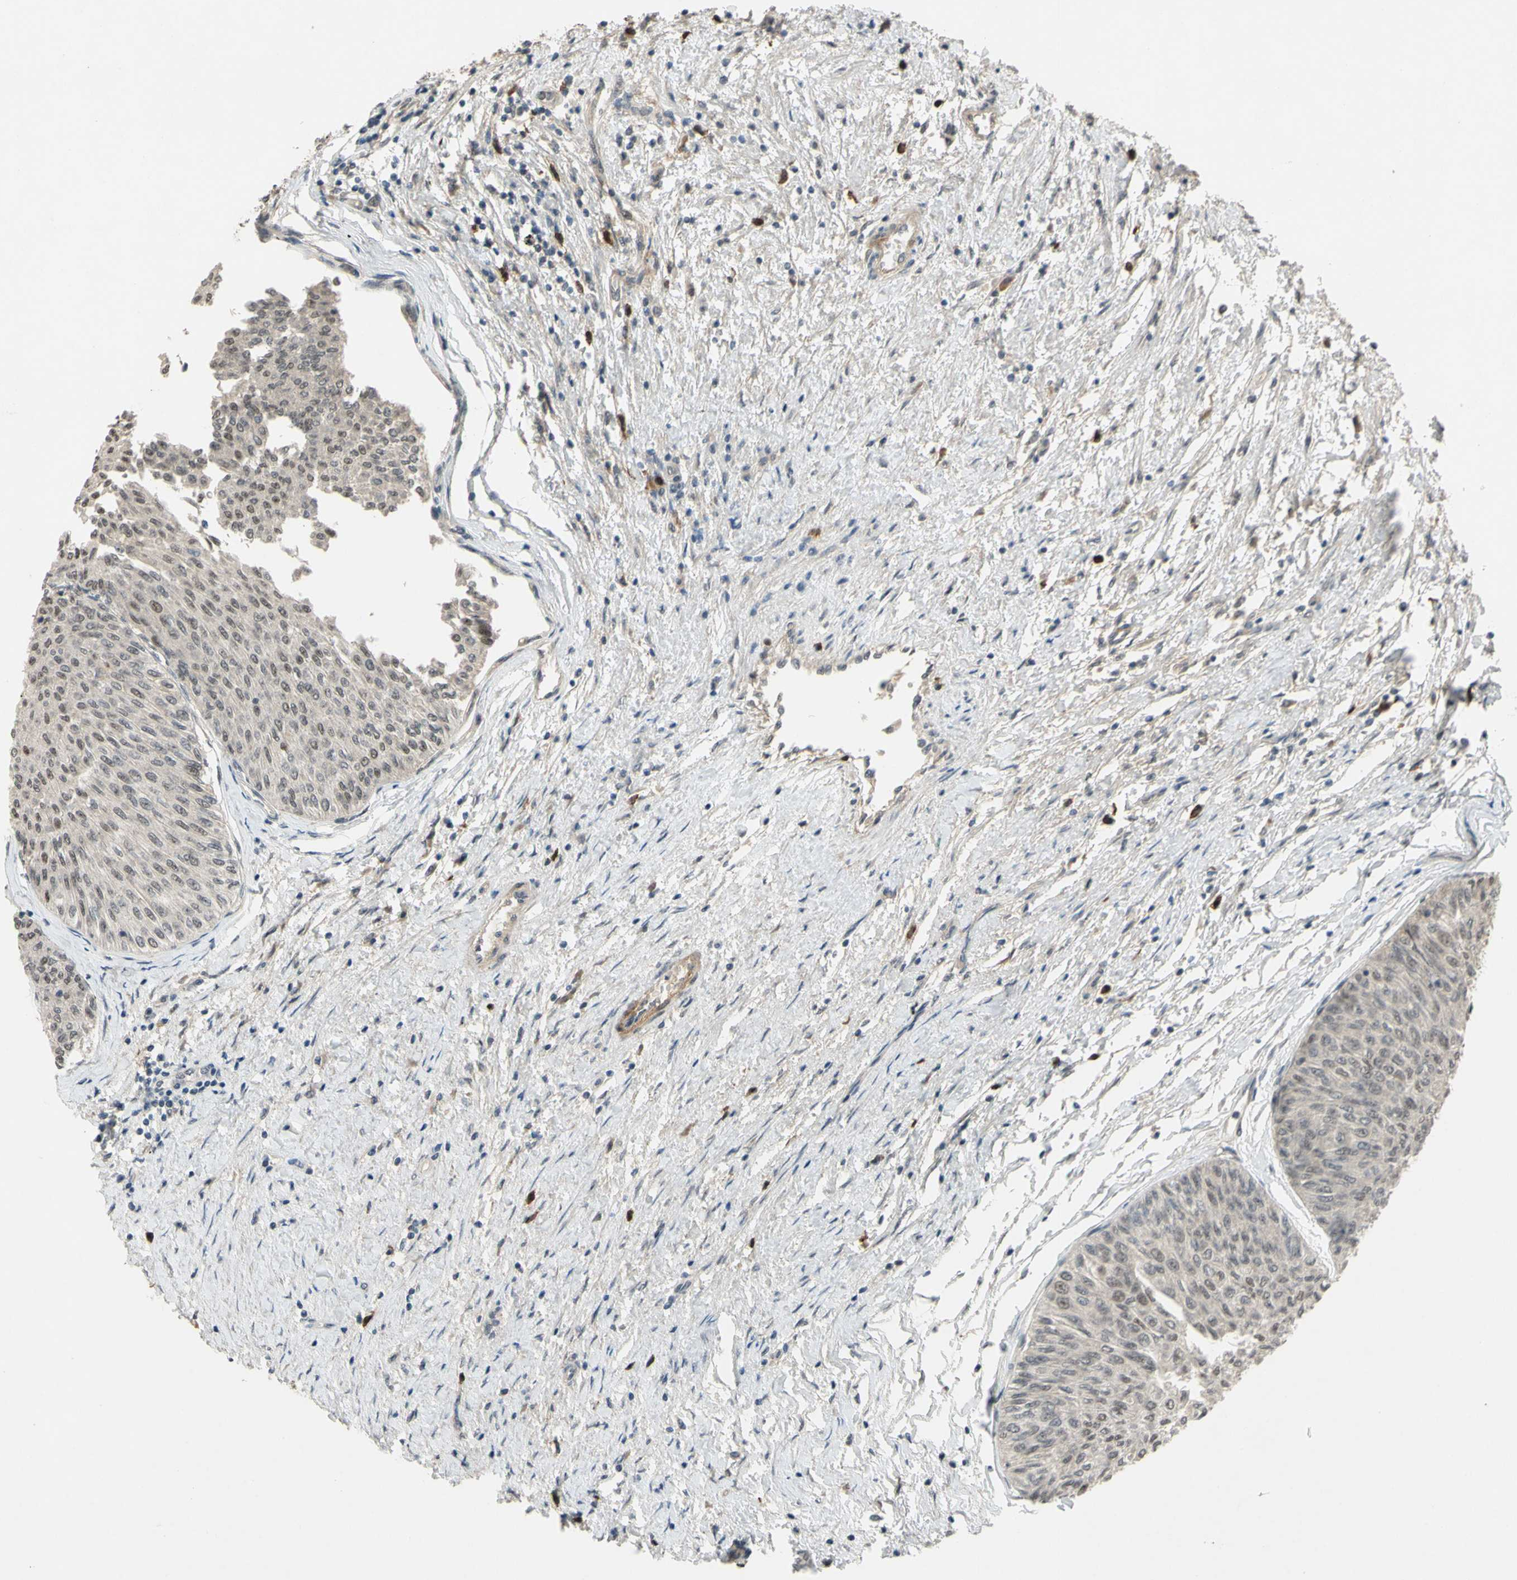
{"staining": {"intensity": "weak", "quantity": "<25%", "location": "nuclear"}, "tissue": "urothelial cancer", "cell_type": "Tumor cells", "image_type": "cancer", "snomed": [{"axis": "morphology", "description": "Urothelial carcinoma, Low grade"}, {"axis": "topography", "description": "Urinary bladder"}], "caption": "Immunohistochemistry of urothelial cancer displays no staining in tumor cells.", "gene": "ALK", "patient": {"sex": "male", "age": 78}}